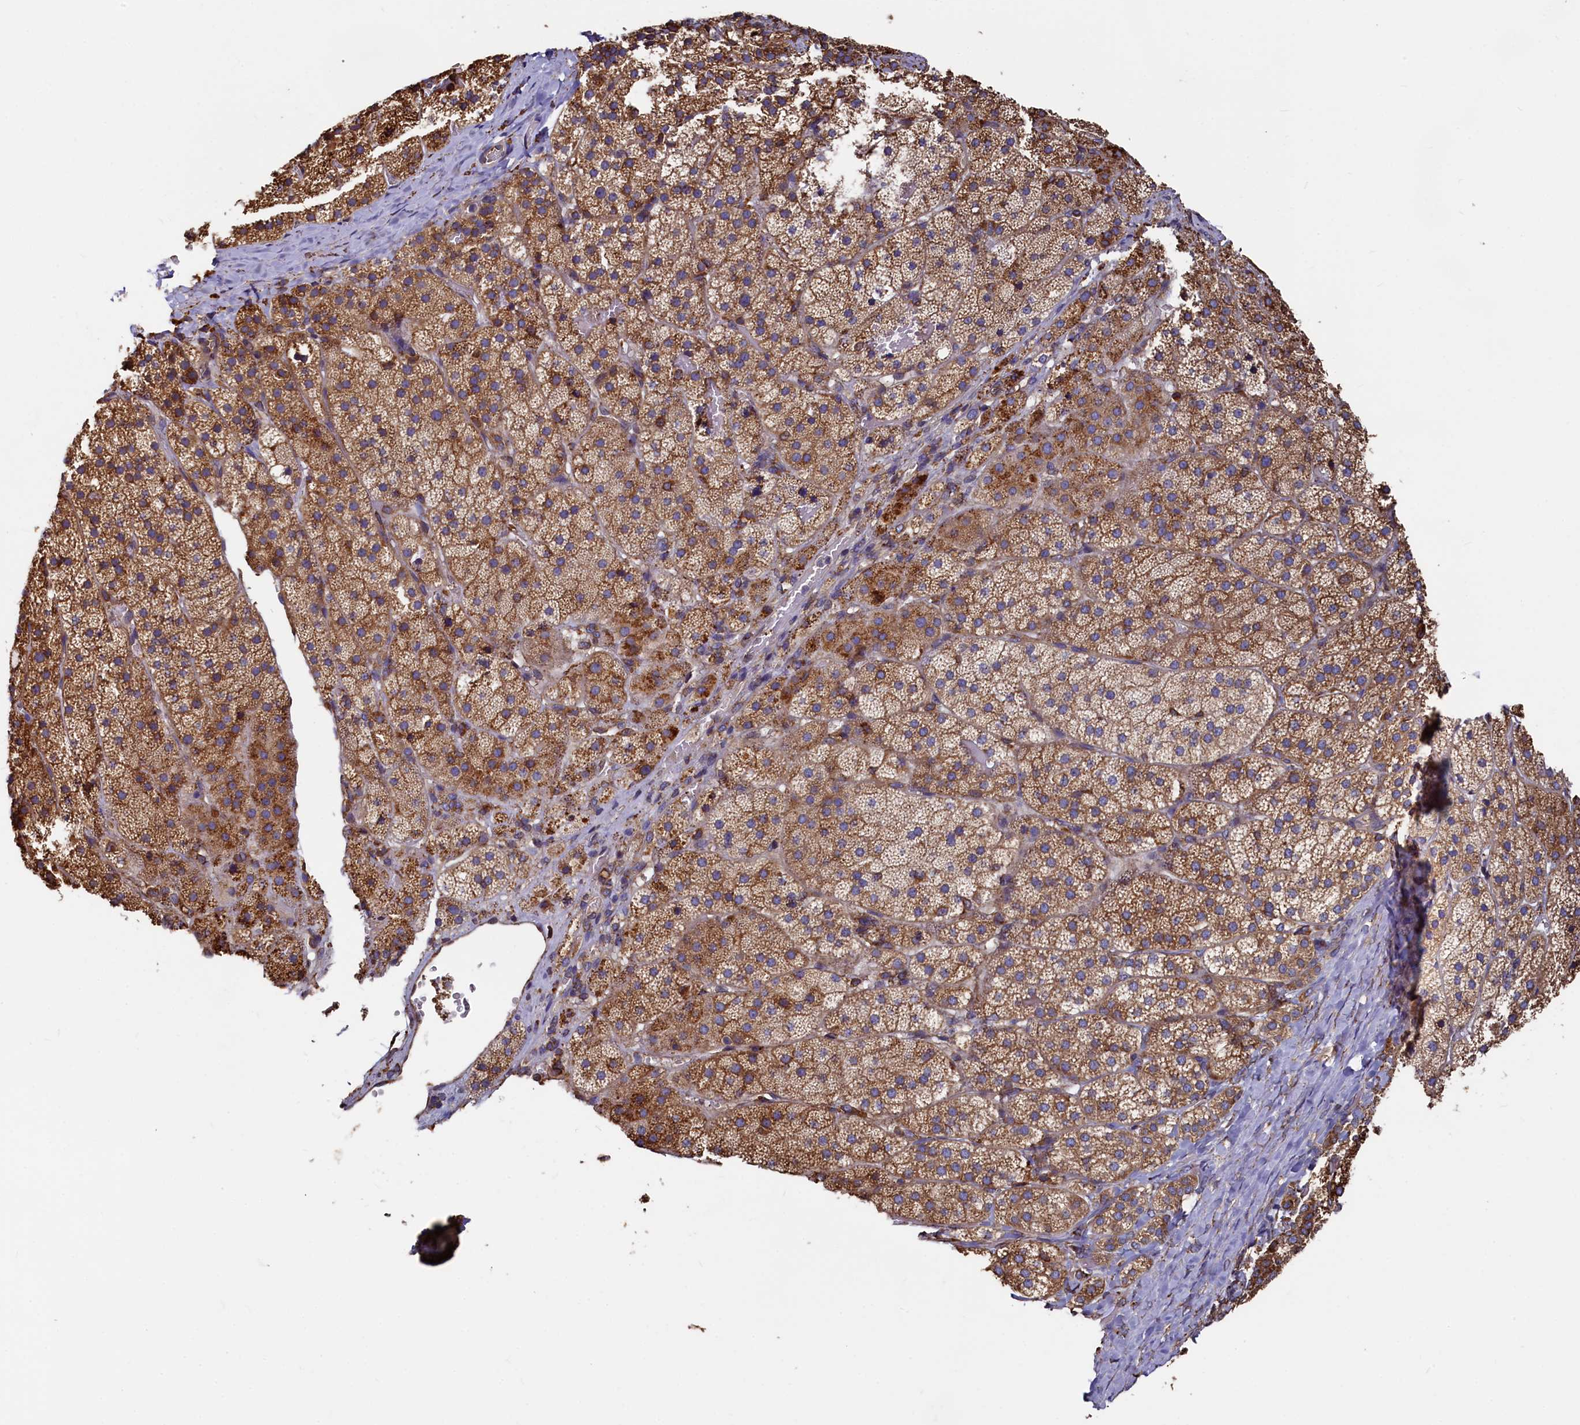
{"staining": {"intensity": "moderate", "quantity": ">75%", "location": "cytoplasmic/membranous"}, "tissue": "adrenal gland", "cell_type": "Glandular cells", "image_type": "normal", "snomed": [{"axis": "morphology", "description": "Normal tissue, NOS"}, {"axis": "topography", "description": "Adrenal gland"}], "caption": "A medium amount of moderate cytoplasmic/membranous staining is seen in approximately >75% of glandular cells in unremarkable adrenal gland. Immunohistochemistry (ihc) stains the protein in brown and the nuclei are stained blue.", "gene": "NEURL1B", "patient": {"sex": "female", "age": 44}}